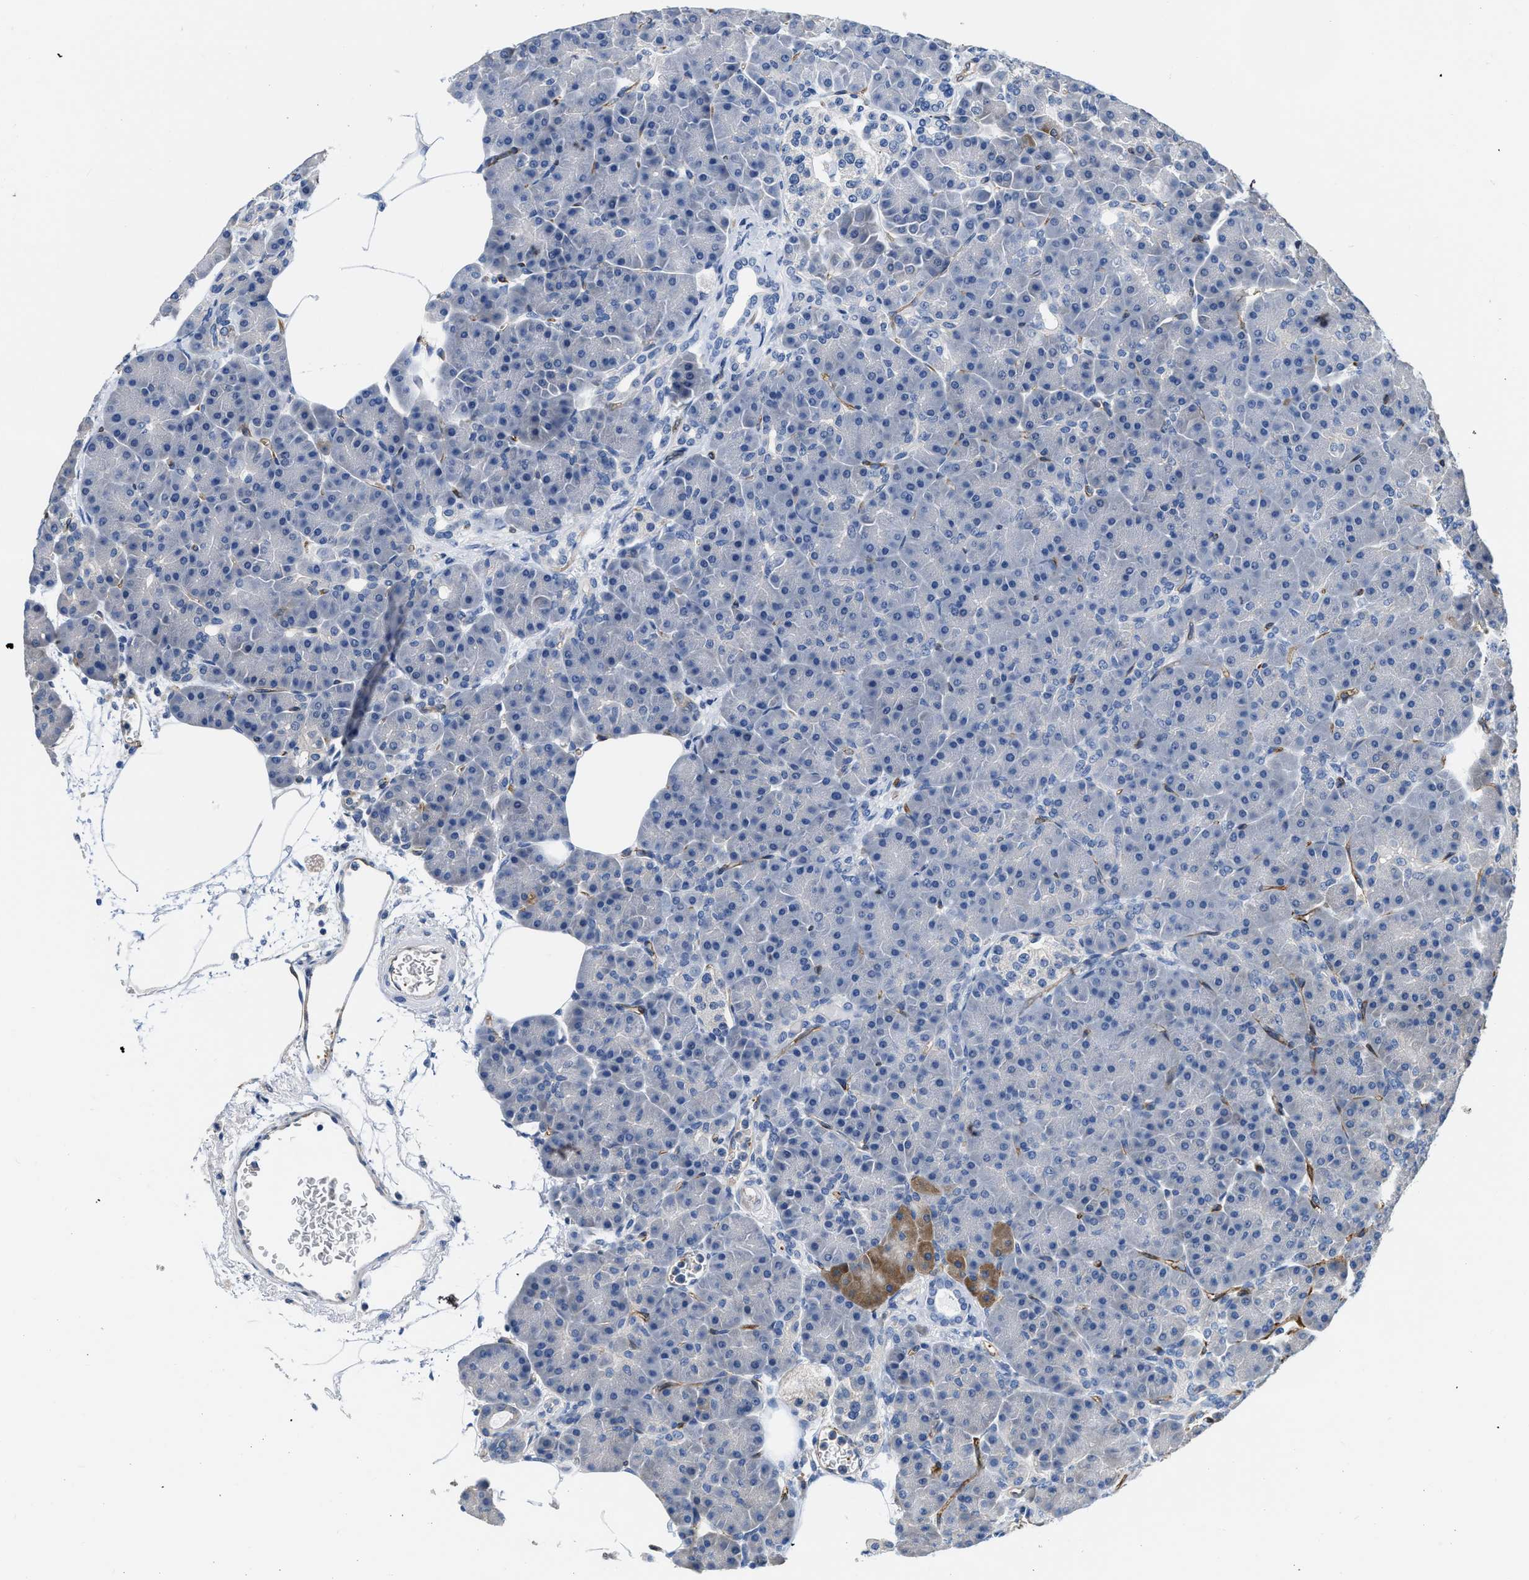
{"staining": {"intensity": "strong", "quantity": "<25%", "location": "cytoplasmic/membranous"}, "tissue": "pancreas", "cell_type": "Exocrine glandular cells", "image_type": "normal", "snomed": [{"axis": "morphology", "description": "Normal tissue, NOS"}, {"axis": "topography", "description": "Pancreas"}], "caption": "Immunohistochemical staining of normal human pancreas displays medium levels of strong cytoplasmic/membranous expression in about <25% of exocrine glandular cells.", "gene": "C22orf42", "patient": {"sex": "female", "age": 70}}